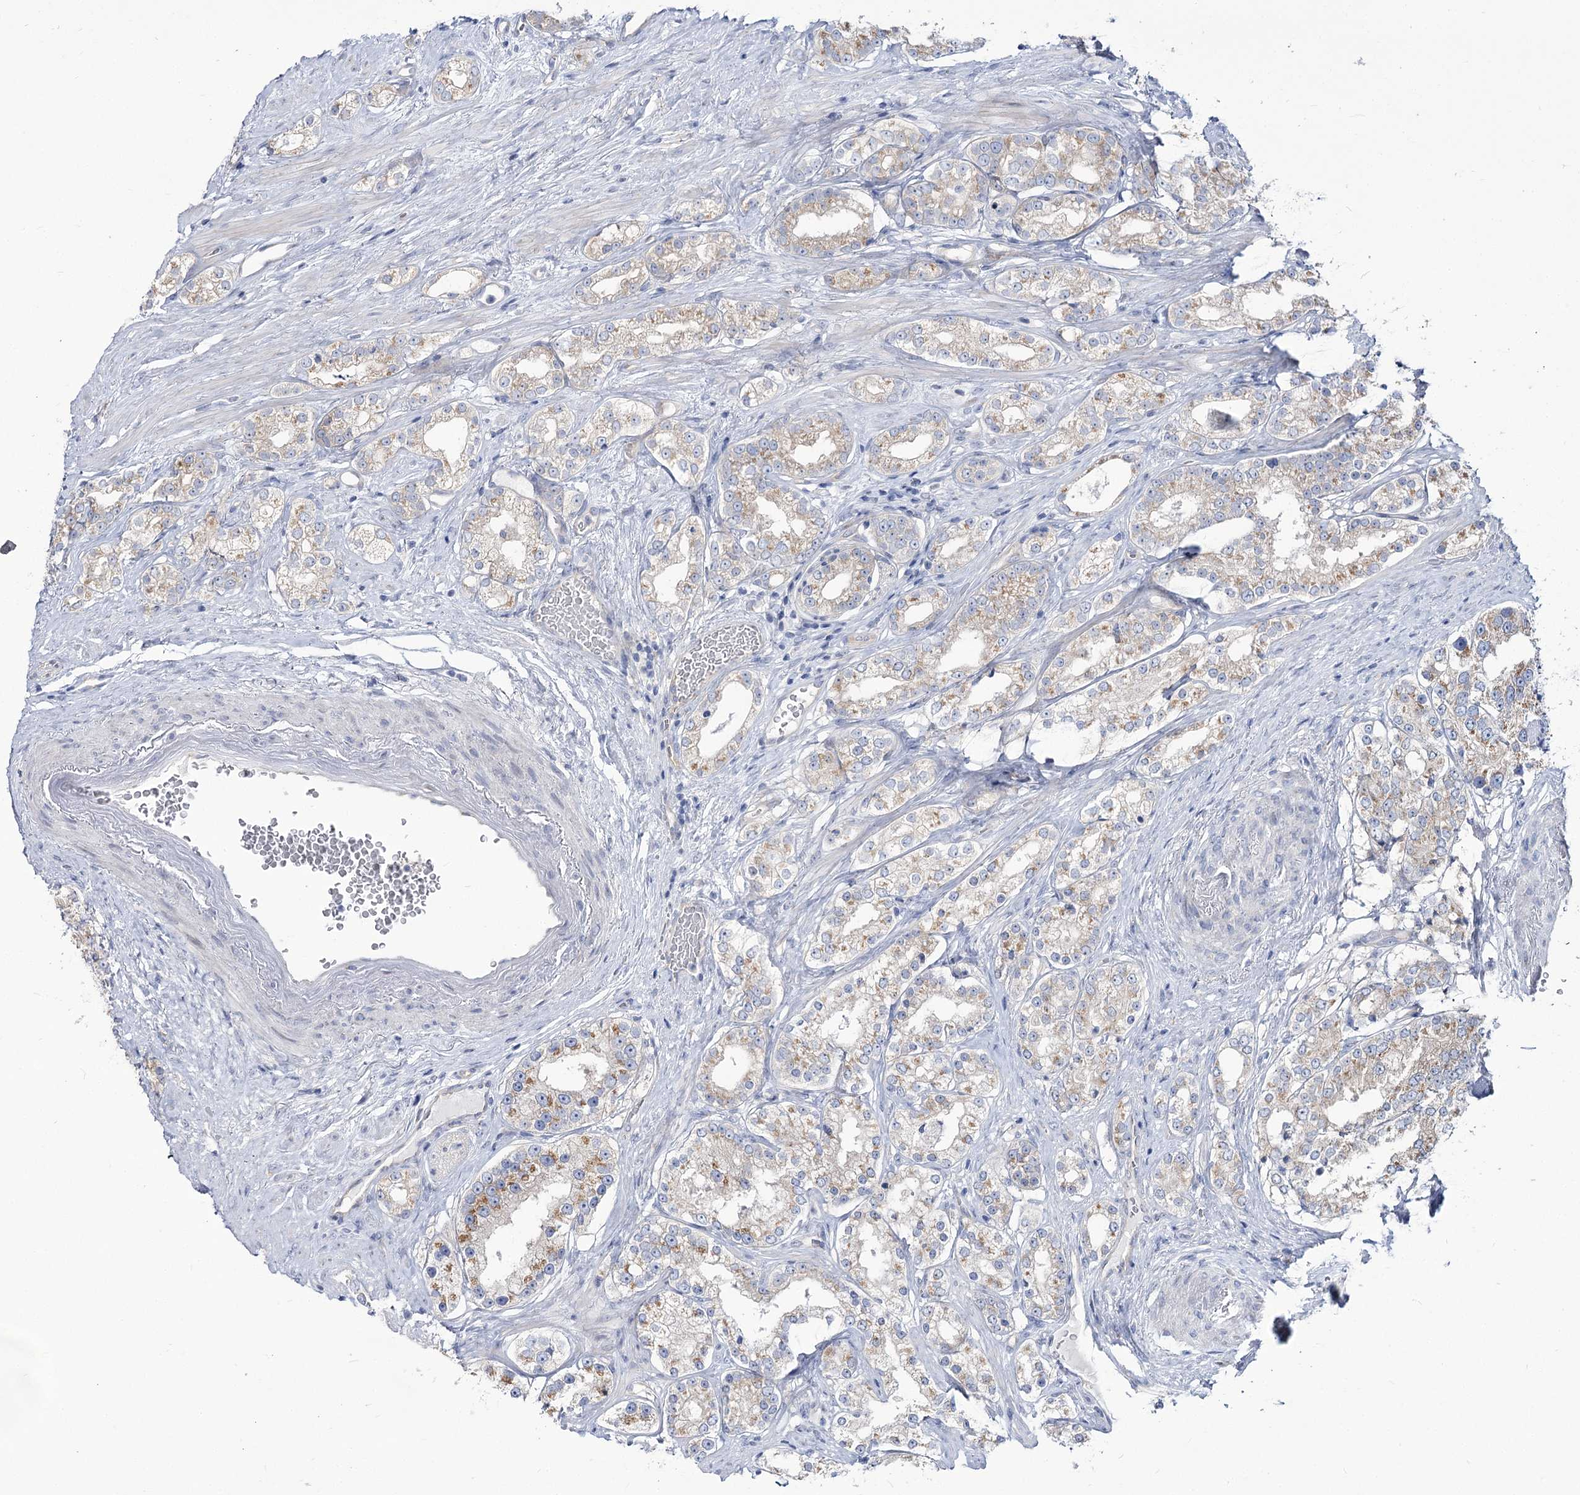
{"staining": {"intensity": "weak", "quantity": "25%-75%", "location": "cytoplasmic/membranous"}, "tissue": "prostate cancer", "cell_type": "Tumor cells", "image_type": "cancer", "snomed": [{"axis": "morphology", "description": "Normal tissue, NOS"}, {"axis": "morphology", "description": "Adenocarcinoma, High grade"}, {"axis": "topography", "description": "Prostate"}], "caption": "Prostate cancer stained with a protein marker reveals weak staining in tumor cells.", "gene": "SUOX", "patient": {"sex": "male", "age": 83}}